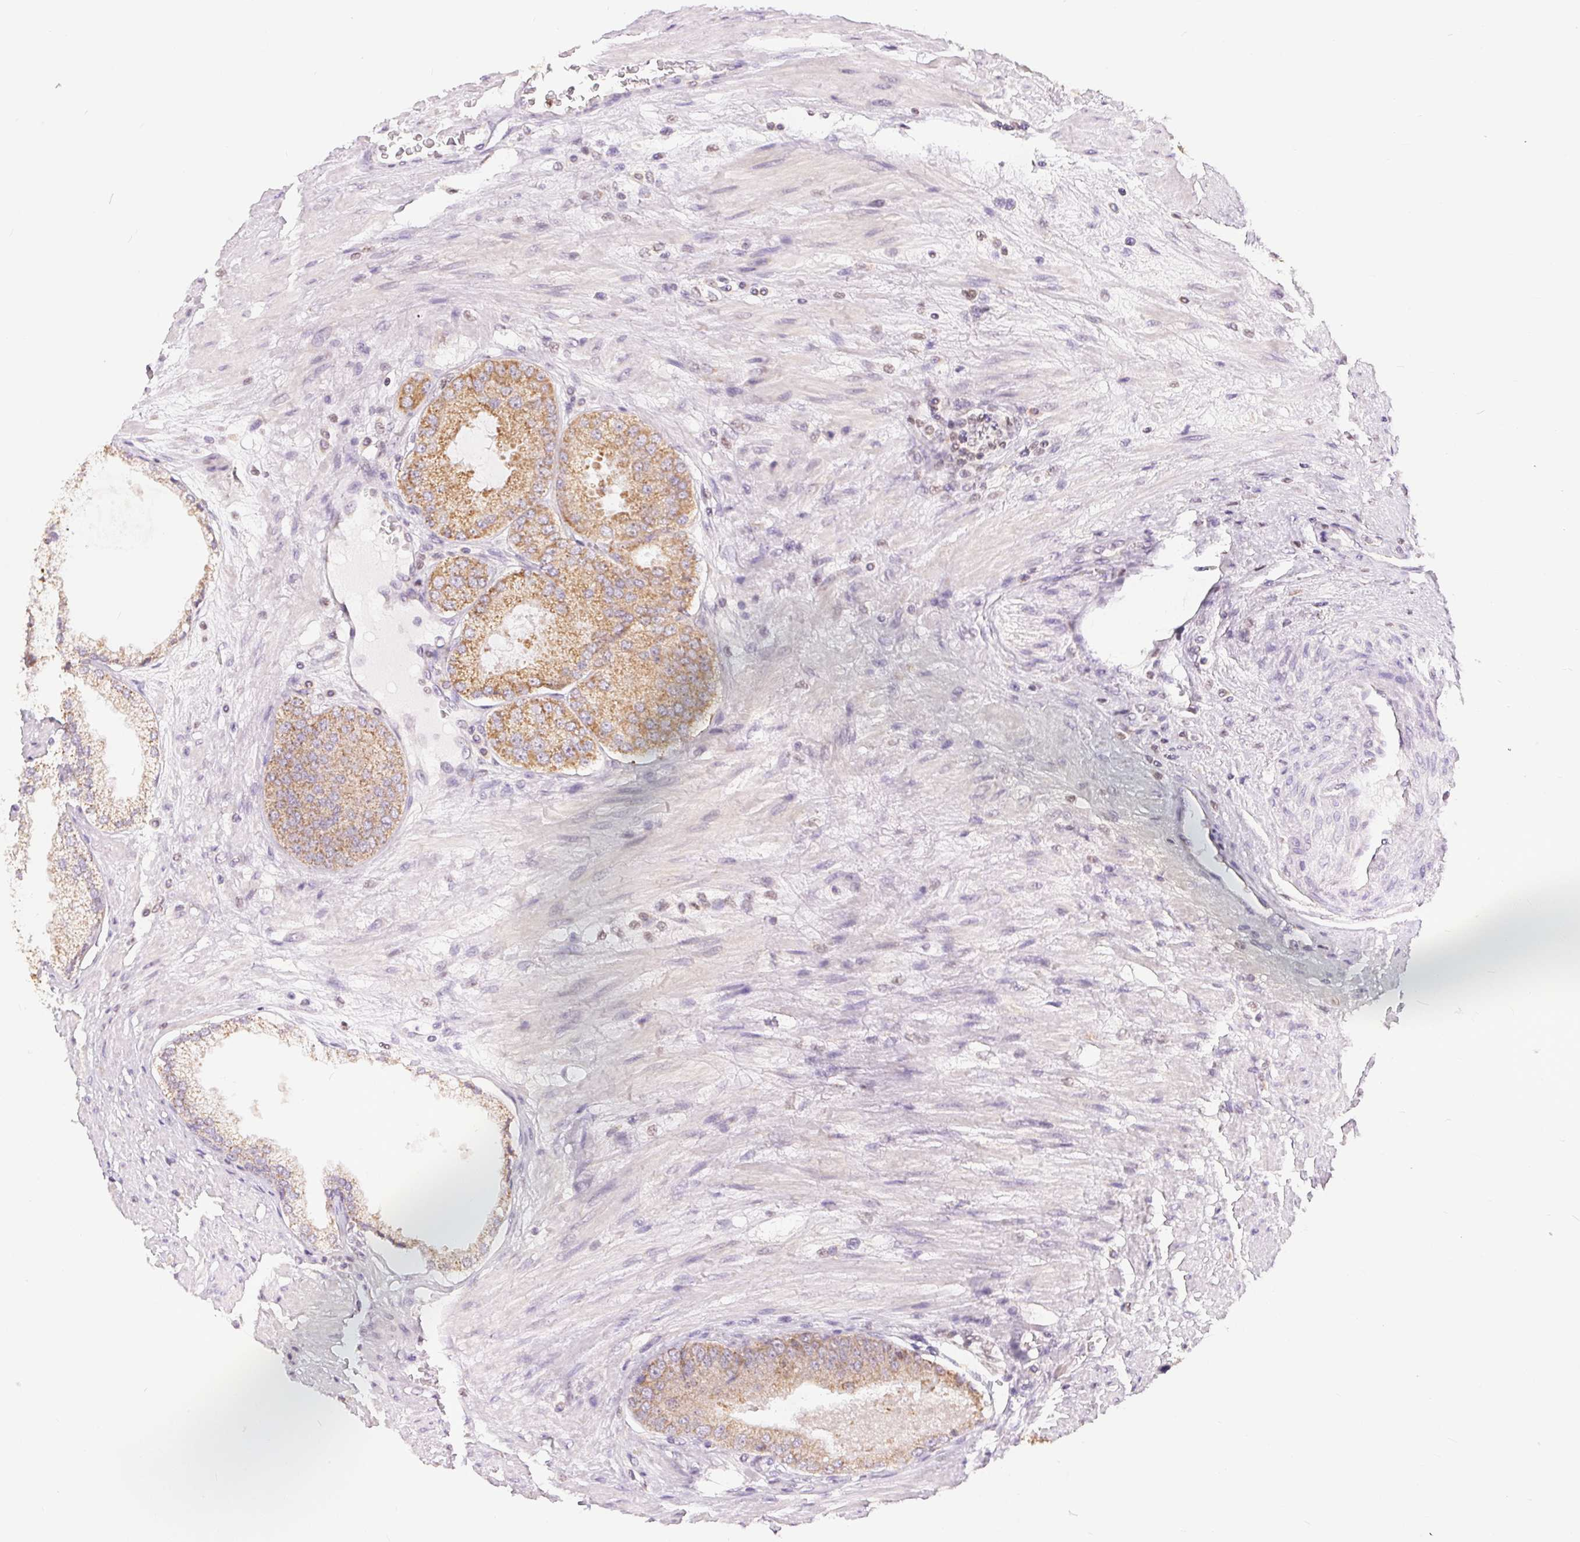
{"staining": {"intensity": "moderate", "quantity": ">75%", "location": "cytoplasmic/membranous"}, "tissue": "prostate cancer", "cell_type": "Tumor cells", "image_type": "cancer", "snomed": [{"axis": "morphology", "description": "Adenocarcinoma, High grade"}, {"axis": "topography", "description": "Prostate"}], "caption": "The histopathology image exhibits a brown stain indicating the presence of a protein in the cytoplasmic/membranous of tumor cells in prostate cancer (adenocarcinoma (high-grade)).", "gene": "POU2F2", "patient": {"sex": "male", "age": 71}}